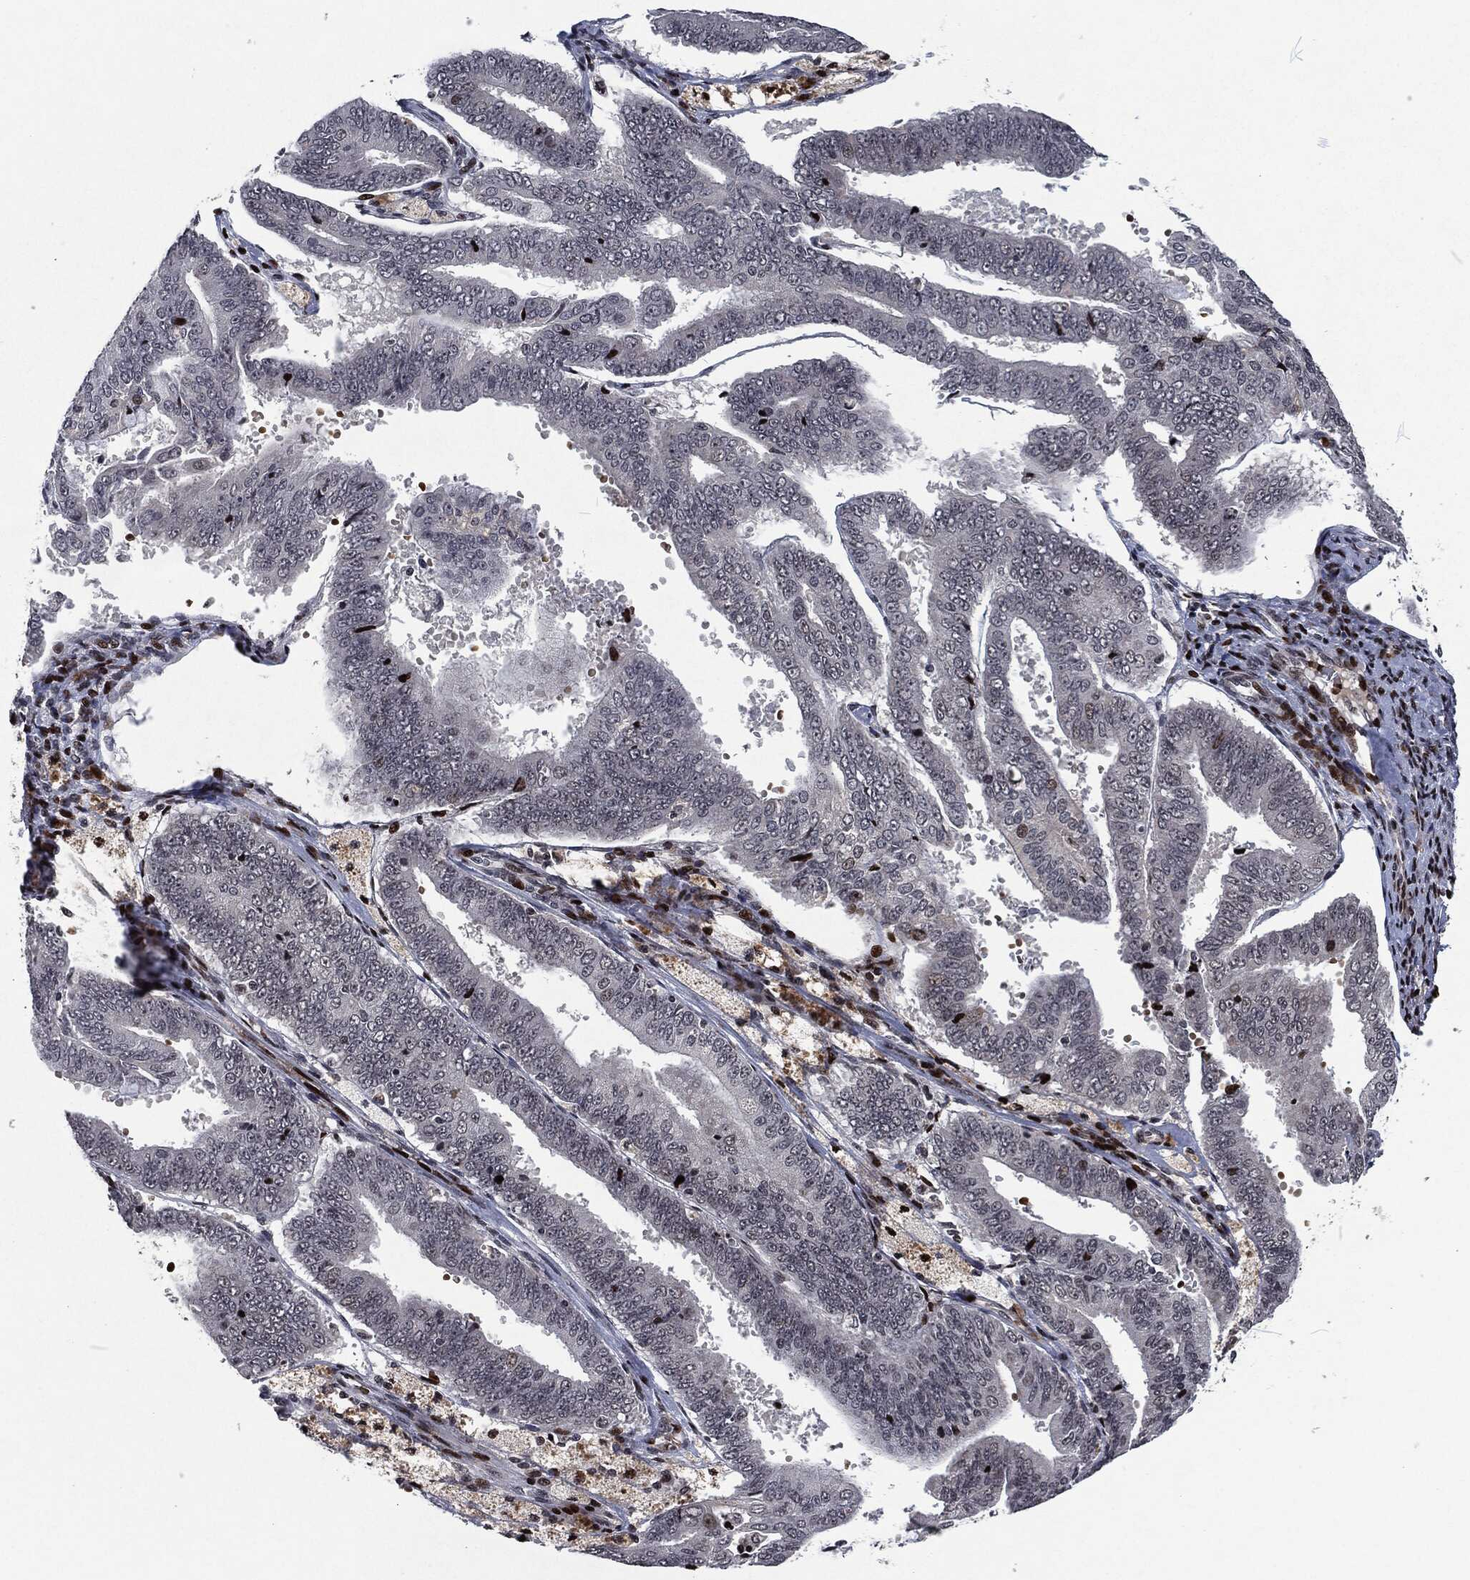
{"staining": {"intensity": "weak", "quantity": "<25%", "location": "cytoplasmic/membranous,nuclear"}, "tissue": "endometrial cancer", "cell_type": "Tumor cells", "image_type": "cancer", "snomed": [{"axis": "morphology", "description": "Adenocarcinoma, NOS"}, {"axis": "topography", "description": "Endometrium"}], "caption": "This is an IHC photomicrograph of endometrial cancer. There is no positivity in tumor cells.", "gene": "EGFR", "patient": {"sex": "female", "age": 63}}